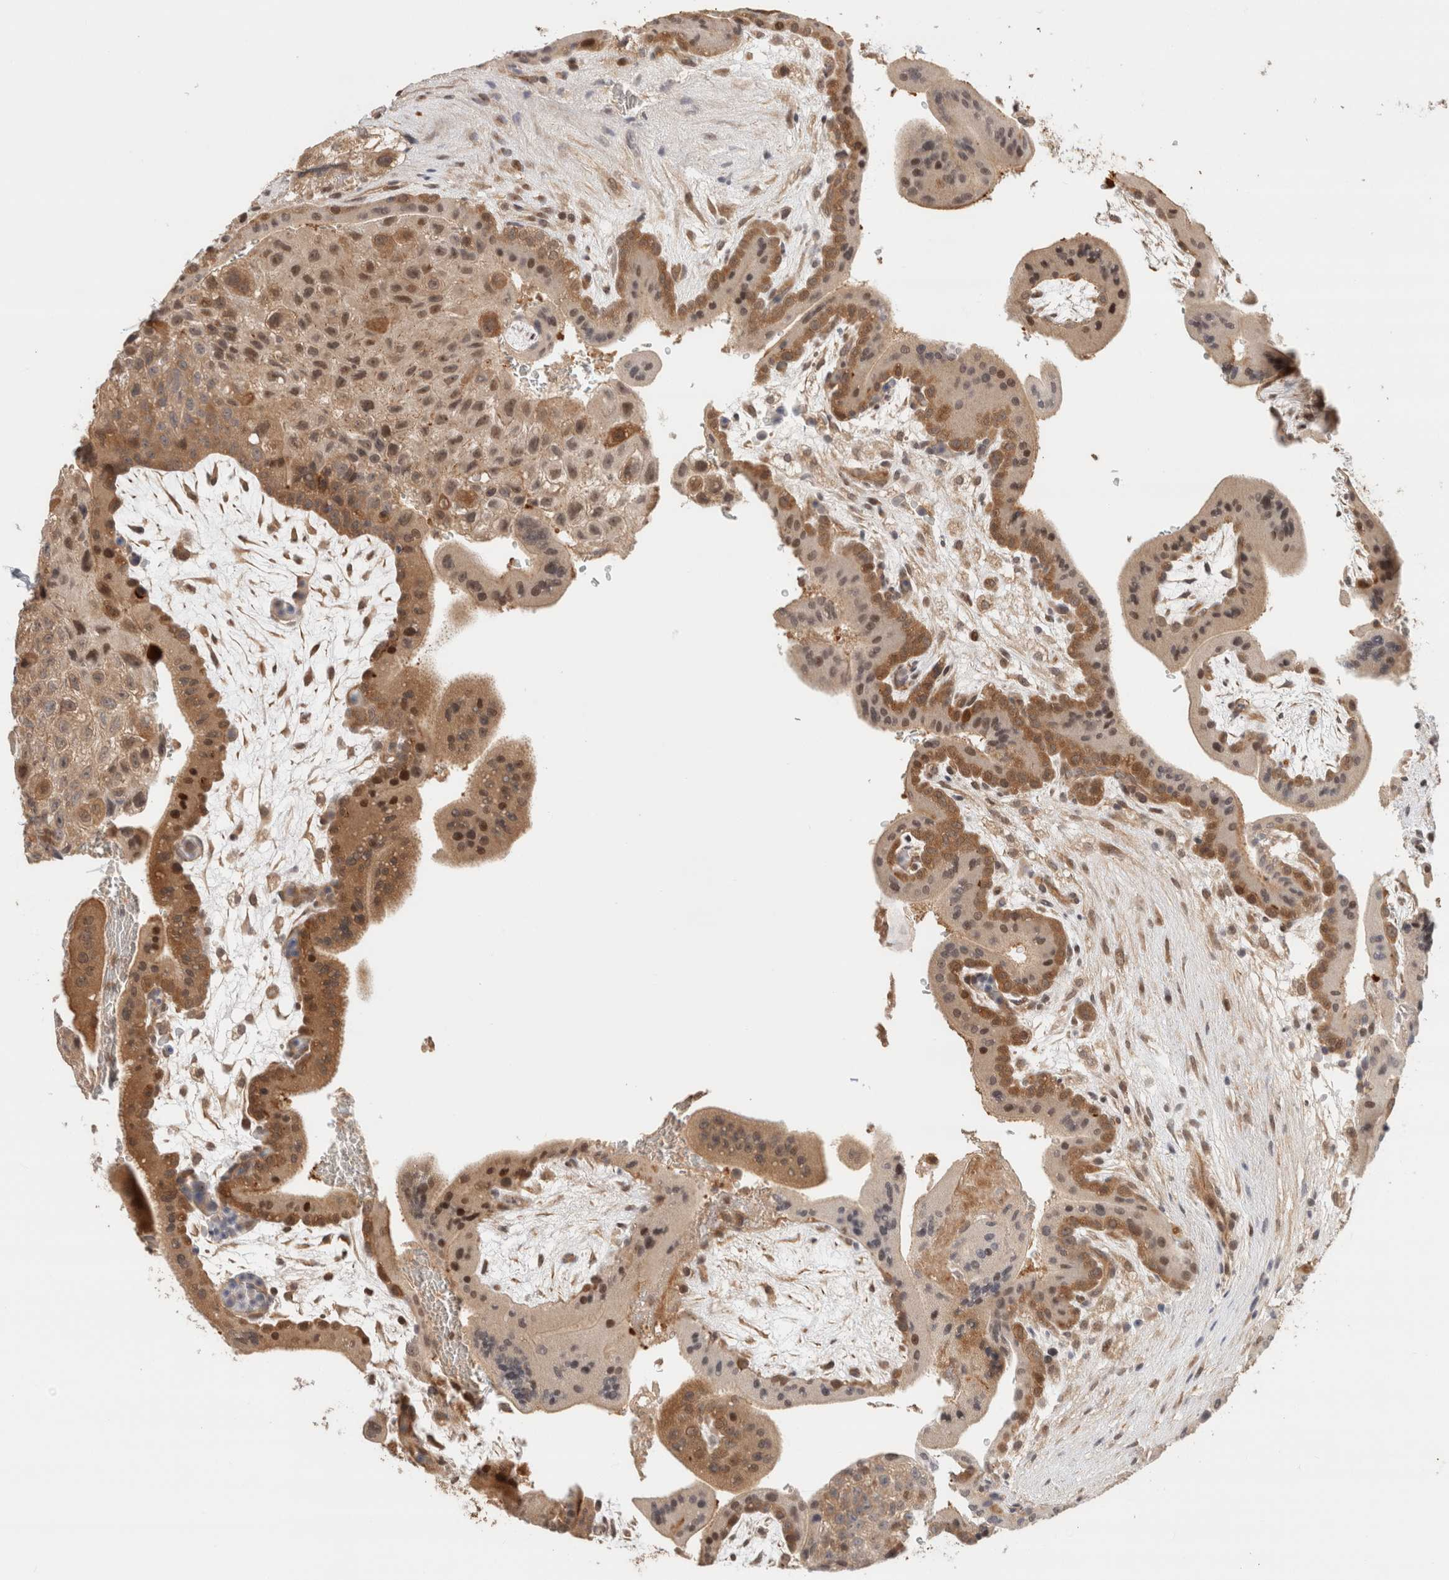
{"staining": {"intensity": "weak", "quantity": ">75%", "location": "cytoplasmic/membranous"}, "tissue": "placenta", "cell_type": "Decidual cells", "image_type": "normal", "snomed": [{"axis": "morphology", "description": "Normal tissue, NOS"}, {"axis": "topography", "description": "Placenta"}], "caption": "Immunohistochemistry (IHC) photomicrograph of unremarkable placenta stained for a protein (brown), which reveals low levels of weak cytoplasmic/membranous staining in approximately >75% of decidual cells.", "gene": "OTUD6B", "patient": {"sex": "female", "age": 35}}